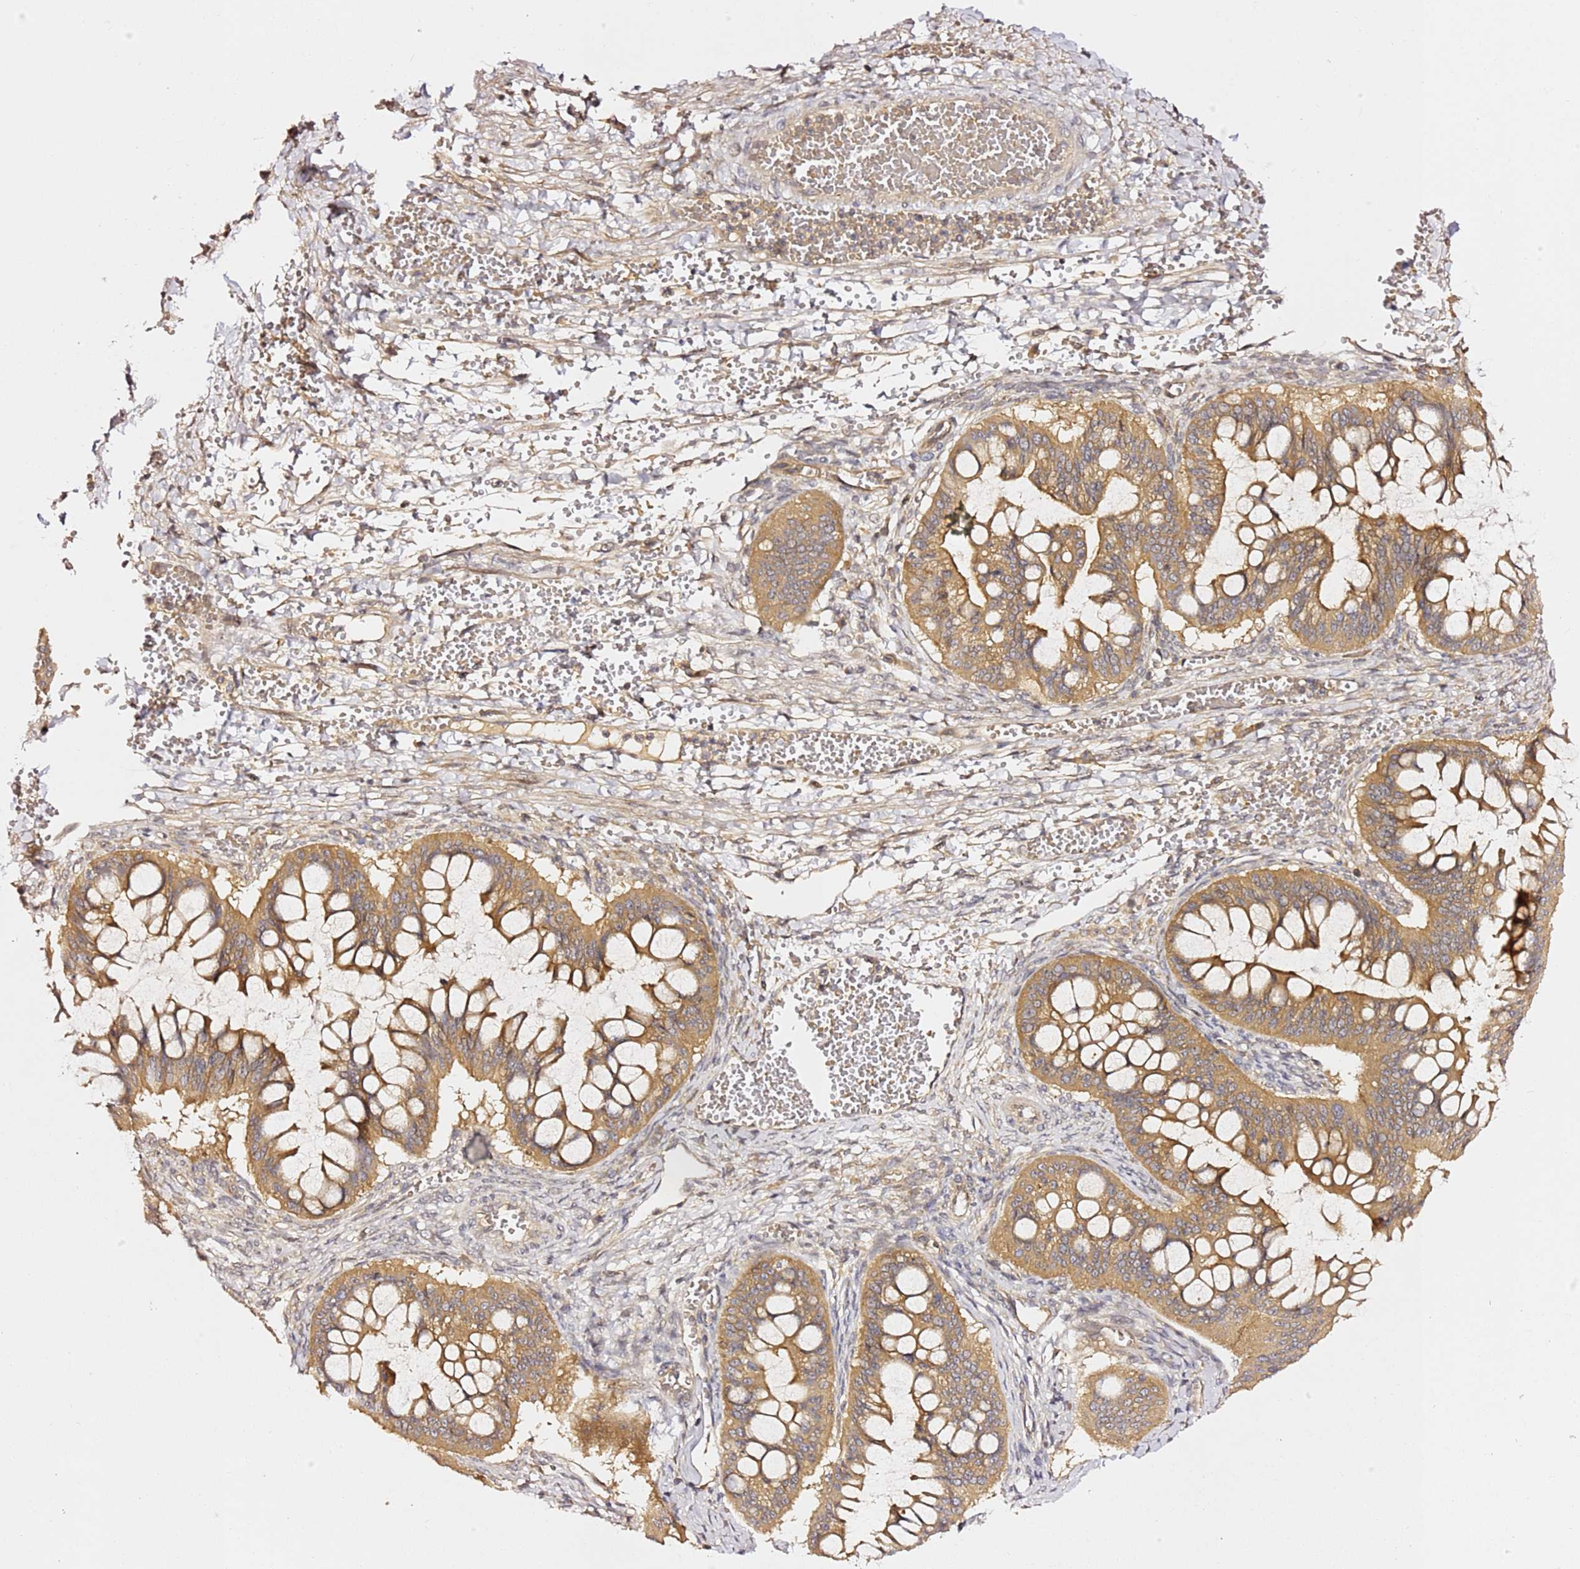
{"staining": {"intensity": "moderate", "quantity": ">75%", "location": "cytoplasmic/membranous"}, "tissue": "ovarian cancer", "cell_type": "Tumor cells", "image_type": "cancer", "snomed": [{"axis": "morphology", "description": "Cystadenocarcinoma, mucinous, NOS"}, {"axis": "topography", "description": "Ovary"}], "caption": "The image demonstrates a brown stain indicating the presence of a protein in the cytoplasmic/membranous of tumor cells in ovarian cancer (mucinous cystadenocarcinoma). Nuclei are stained in blue.", "gene": "OSBPL2", "patient": {"sex": "female", "age": 73}}